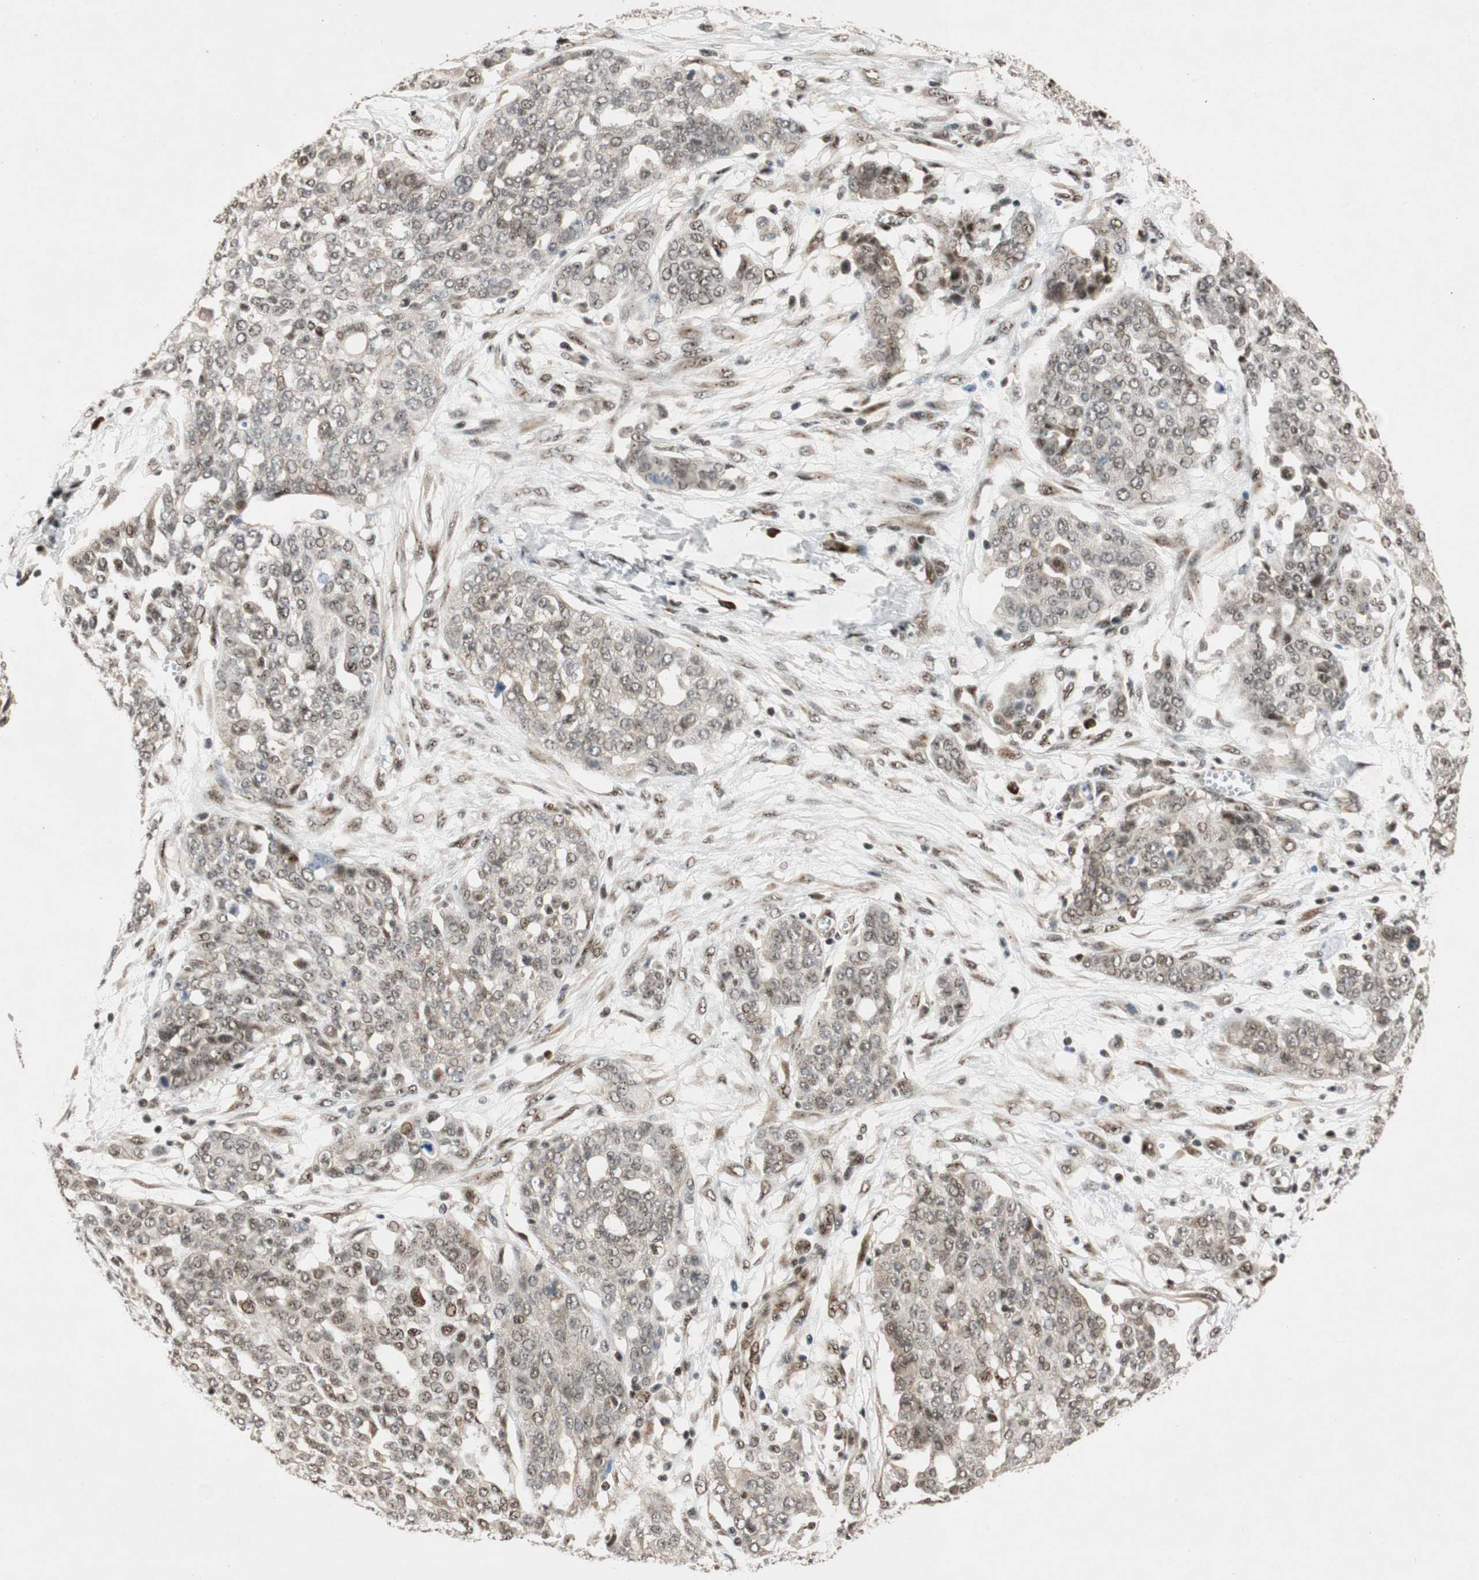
{"staining": {"intensity": "weak", "quantity": ">75%", "location": "nuclear"}, "tissue": "ovarian cancer", "cell_type": "Tumor cells", "image_type": "cancer", "snomed": [{"axis": "morphology", "description": "Cystadenocarcinoma, serous, NOS"}, {"axis": "topography", "description": "Soft tissue"}, {"axis": "topography", "description": "Ovary"}], "caption": "Protein staining of ovarian cancer (serous cystadenocarcinoma) tissue exhibits weak nuclear staining in about >75% of tumor cells. Nuclei are stained in blue.", "gene": "NCBP3", "patient": {"sex": "female", "age": 57}}